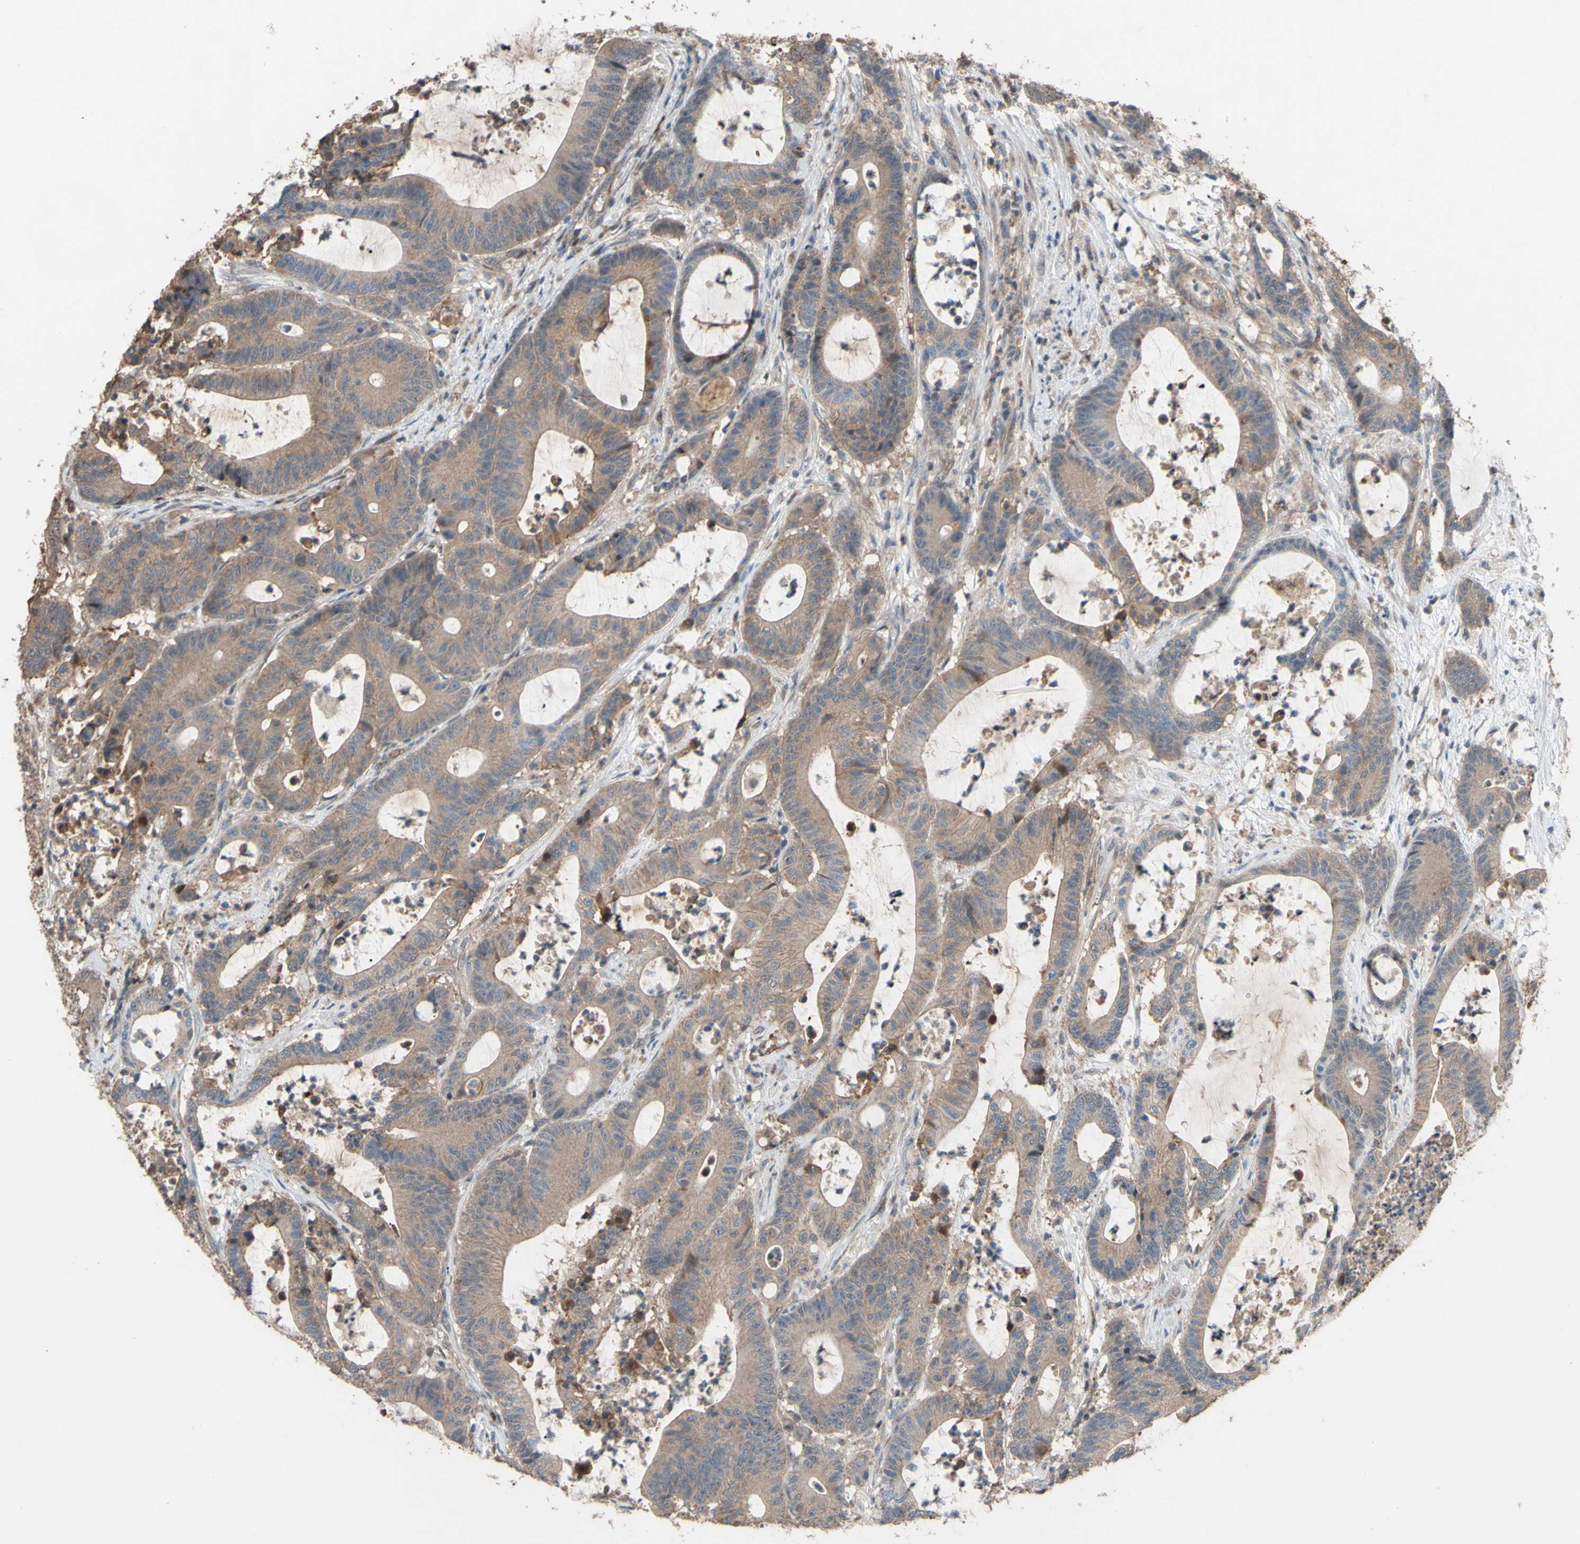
{"staining": {"intensity": "moderate", "quantity": ">75%", "location": "cytoplasmic/membranous"}, "tissue": "colorectal cancer", "cell_type": "Tumor cells", "image_type": "cancer", "snomed": [{"axis": "morphology", "description": "Adenocarcinoma, NOS"}, {"axis": "topography", "description": "Colon"}], "caption": "Human adenocarcinoma (colorectal) stained with a protein marker reveals moderate staining in tumor cells.", "gene": "SHROOM4", "patient": {"sex": "female", "age": 84}}